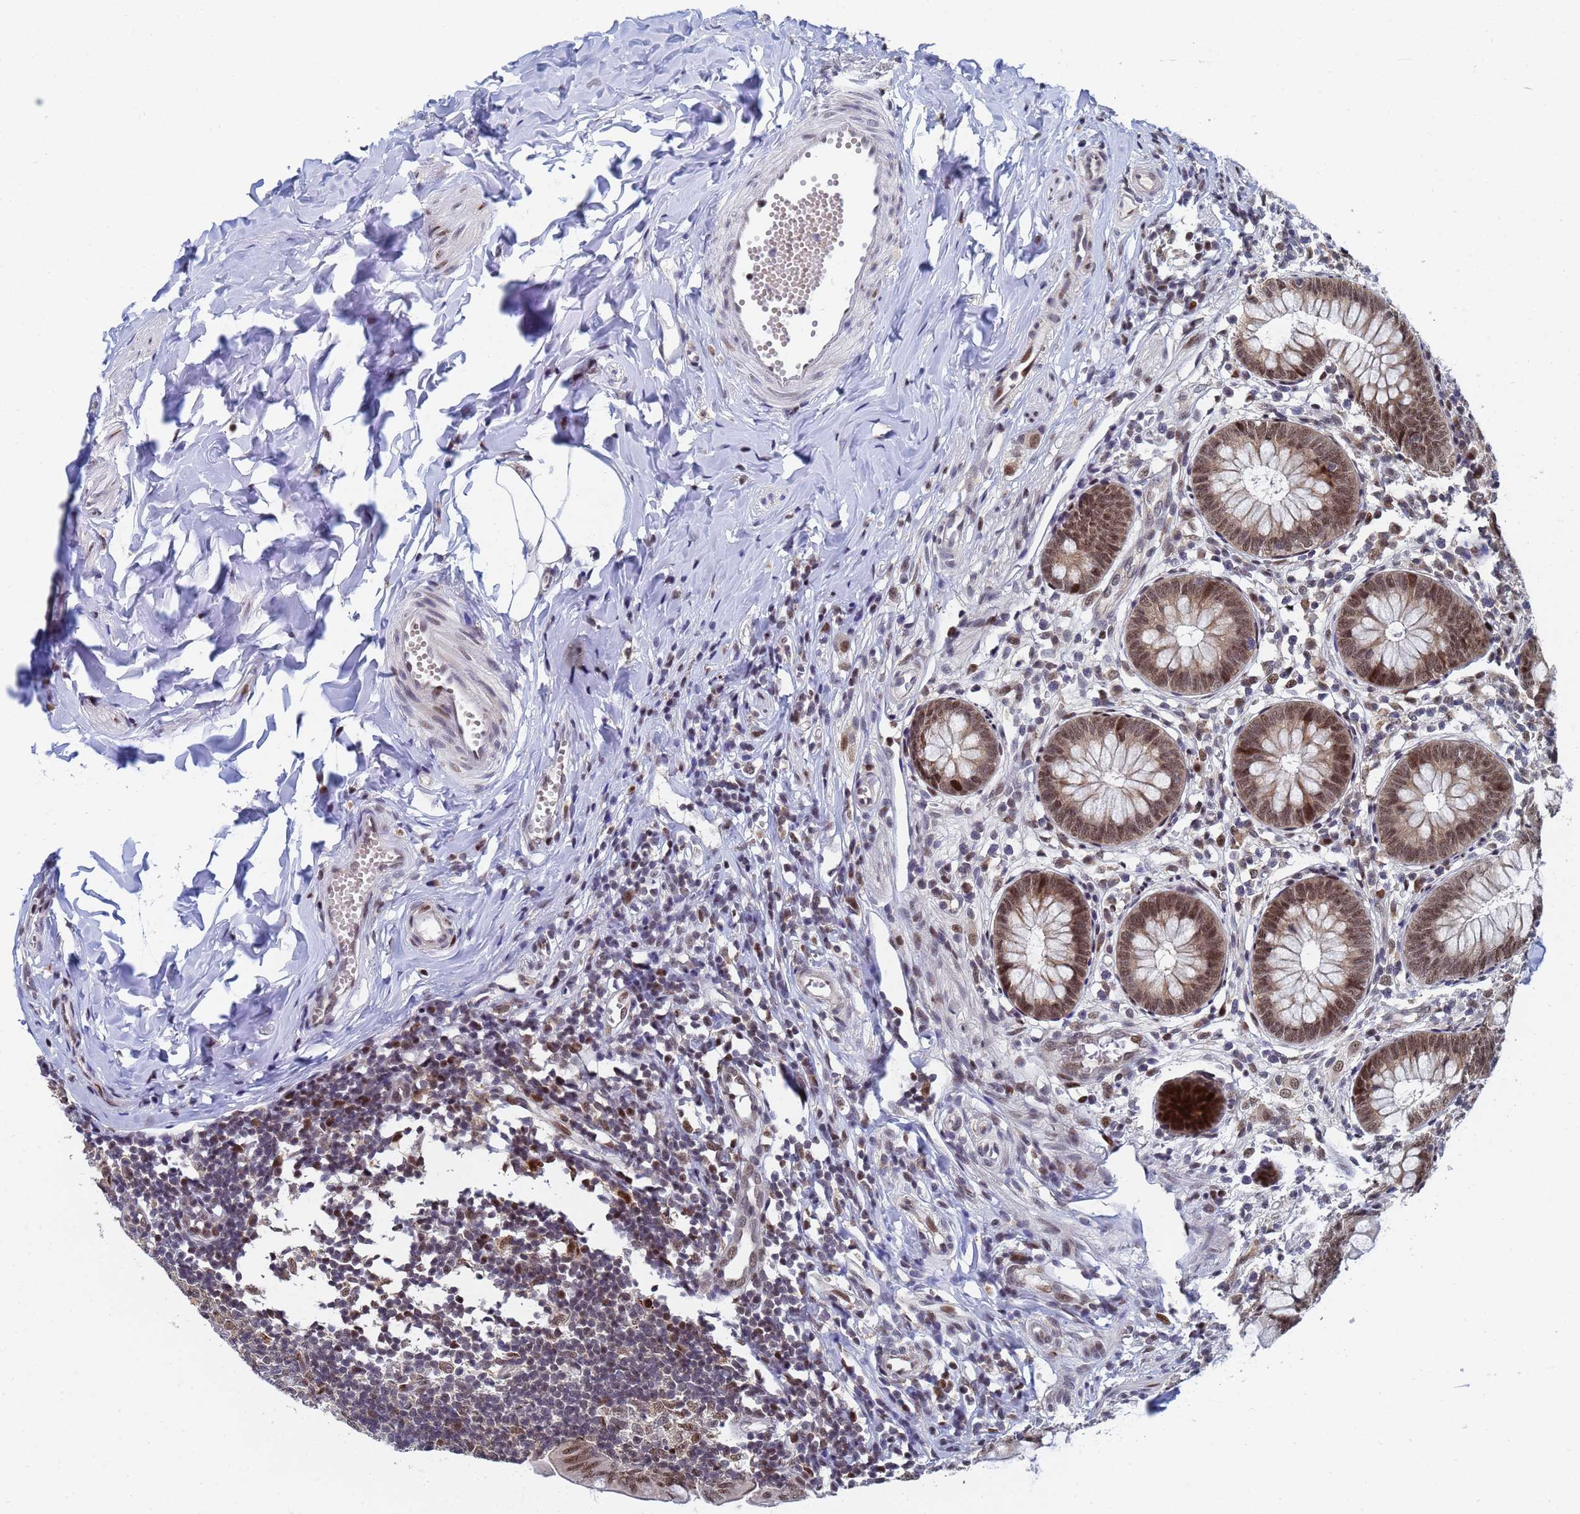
{"staining": {"intensity": "moderate", "quantity": ">75%", "location": "nuclear"}, "tissue": "appendix", "cell_type": "Glandular cells", "image_type": "normal", "snomed": [{"axis": "morphology", "description": "Normal tissue, NOS"}, {"axis": "topography", "description": "Appendix"}], "caption": "A high-resolution image shows IHC staining of normal appendix, which demonstrates moderate nuclear positivity in approximately >75% of glandular cells. (DAB IHC, brown staining for protein, blue staining for nuclei).", "gene": "AP5Z1", "patient": {"sex": "male", "age": 14}}